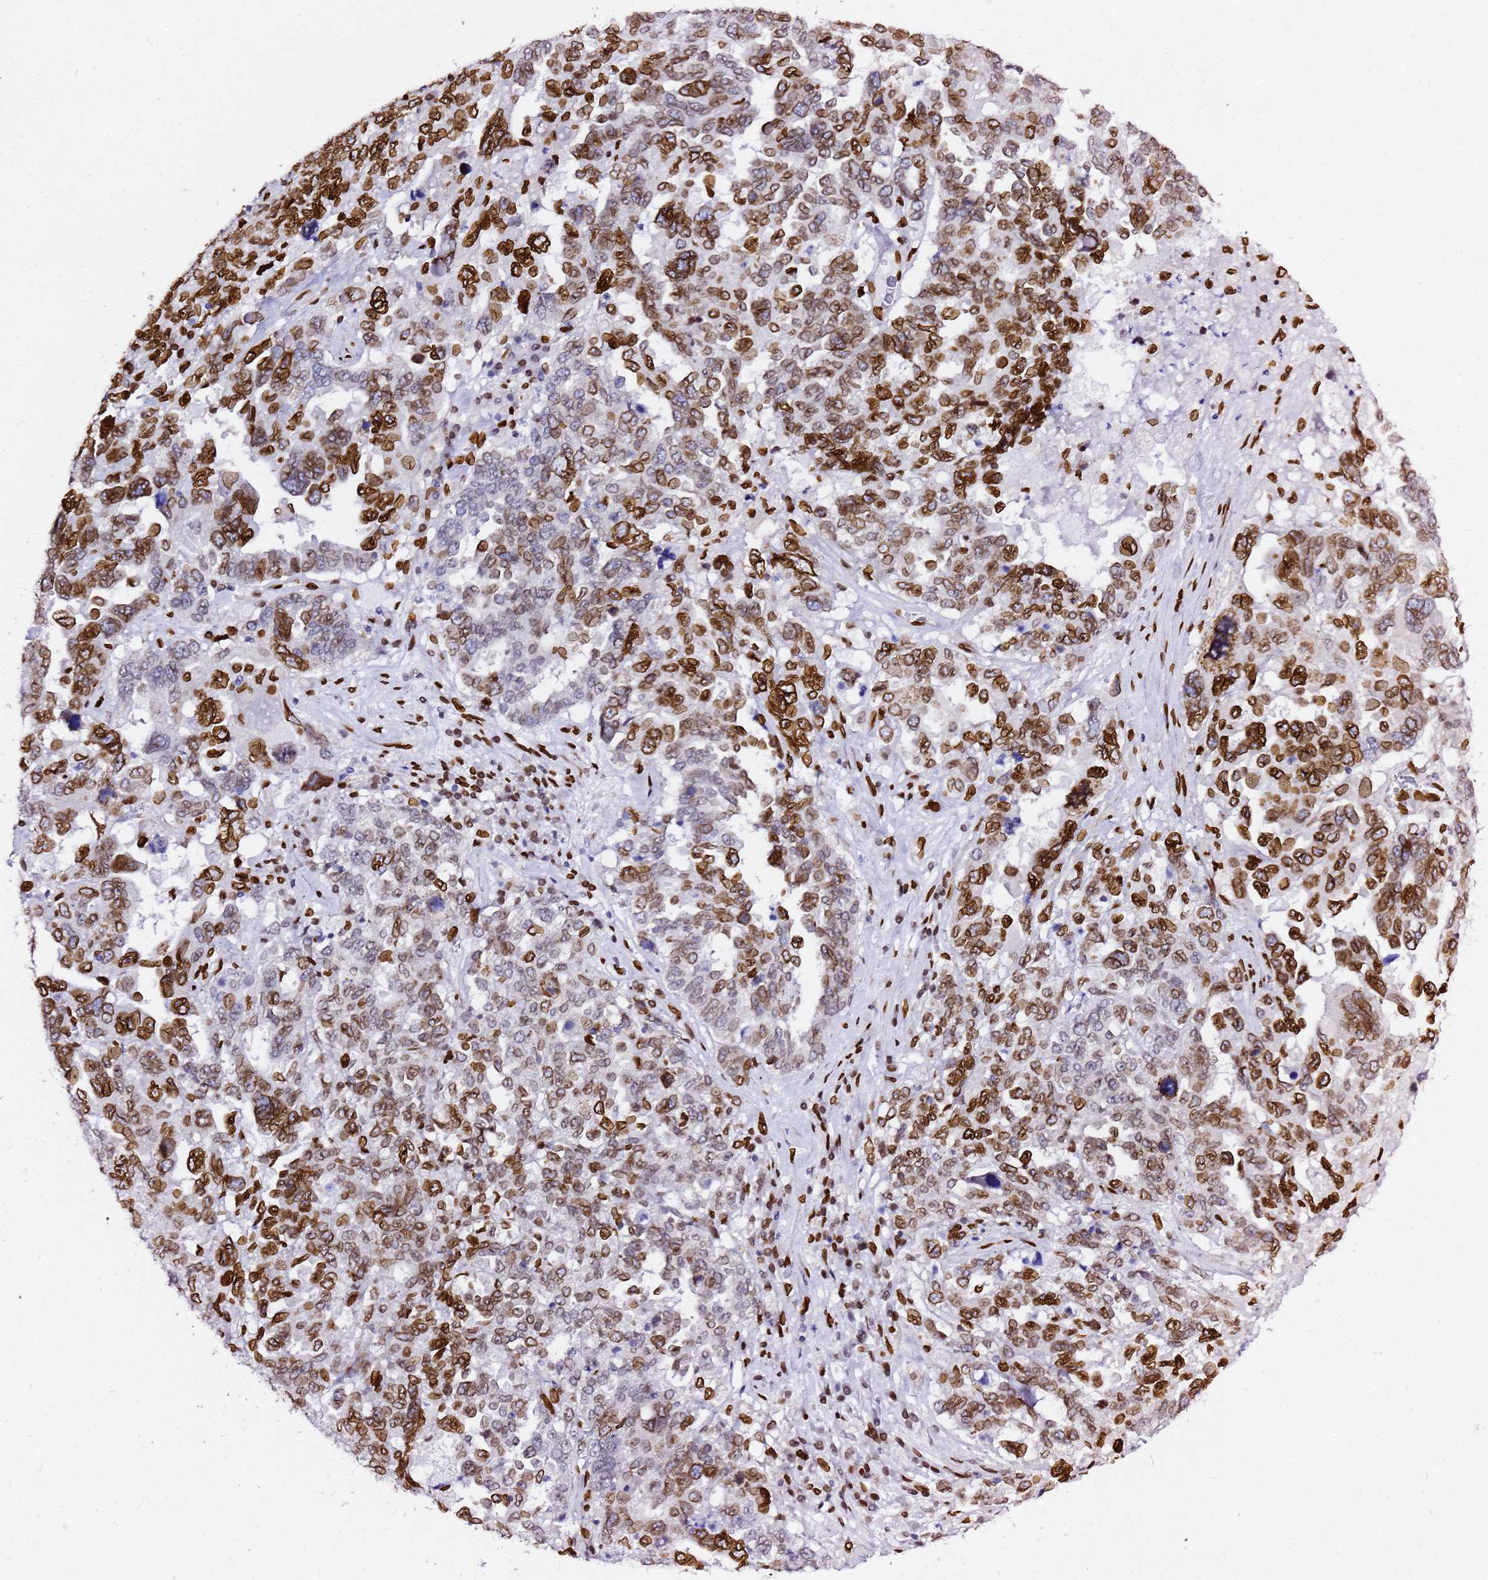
{"staining": {"intensity": "strong", "quantity": ">75%", "location": "cytoplasmic/membranous,nuclear"}, "tissue": "ovarian cancer", "cell_type": "Tumor cells", "image_type": "cancer", "snomed": [{"axis": "morphology", "description": "Carcinoma, endometroid"}, {"axis": "topography", "description": "Ovary"}], "caption": "There is high levels of strong cytoplasmic/membranous and nuclear positivity in tumor cells of ovarian cancer, as demonstrated by immunohistochemical staining (brown color).", "gene": "C6orf141", "patient": {"sex": "female", "age": 62}}